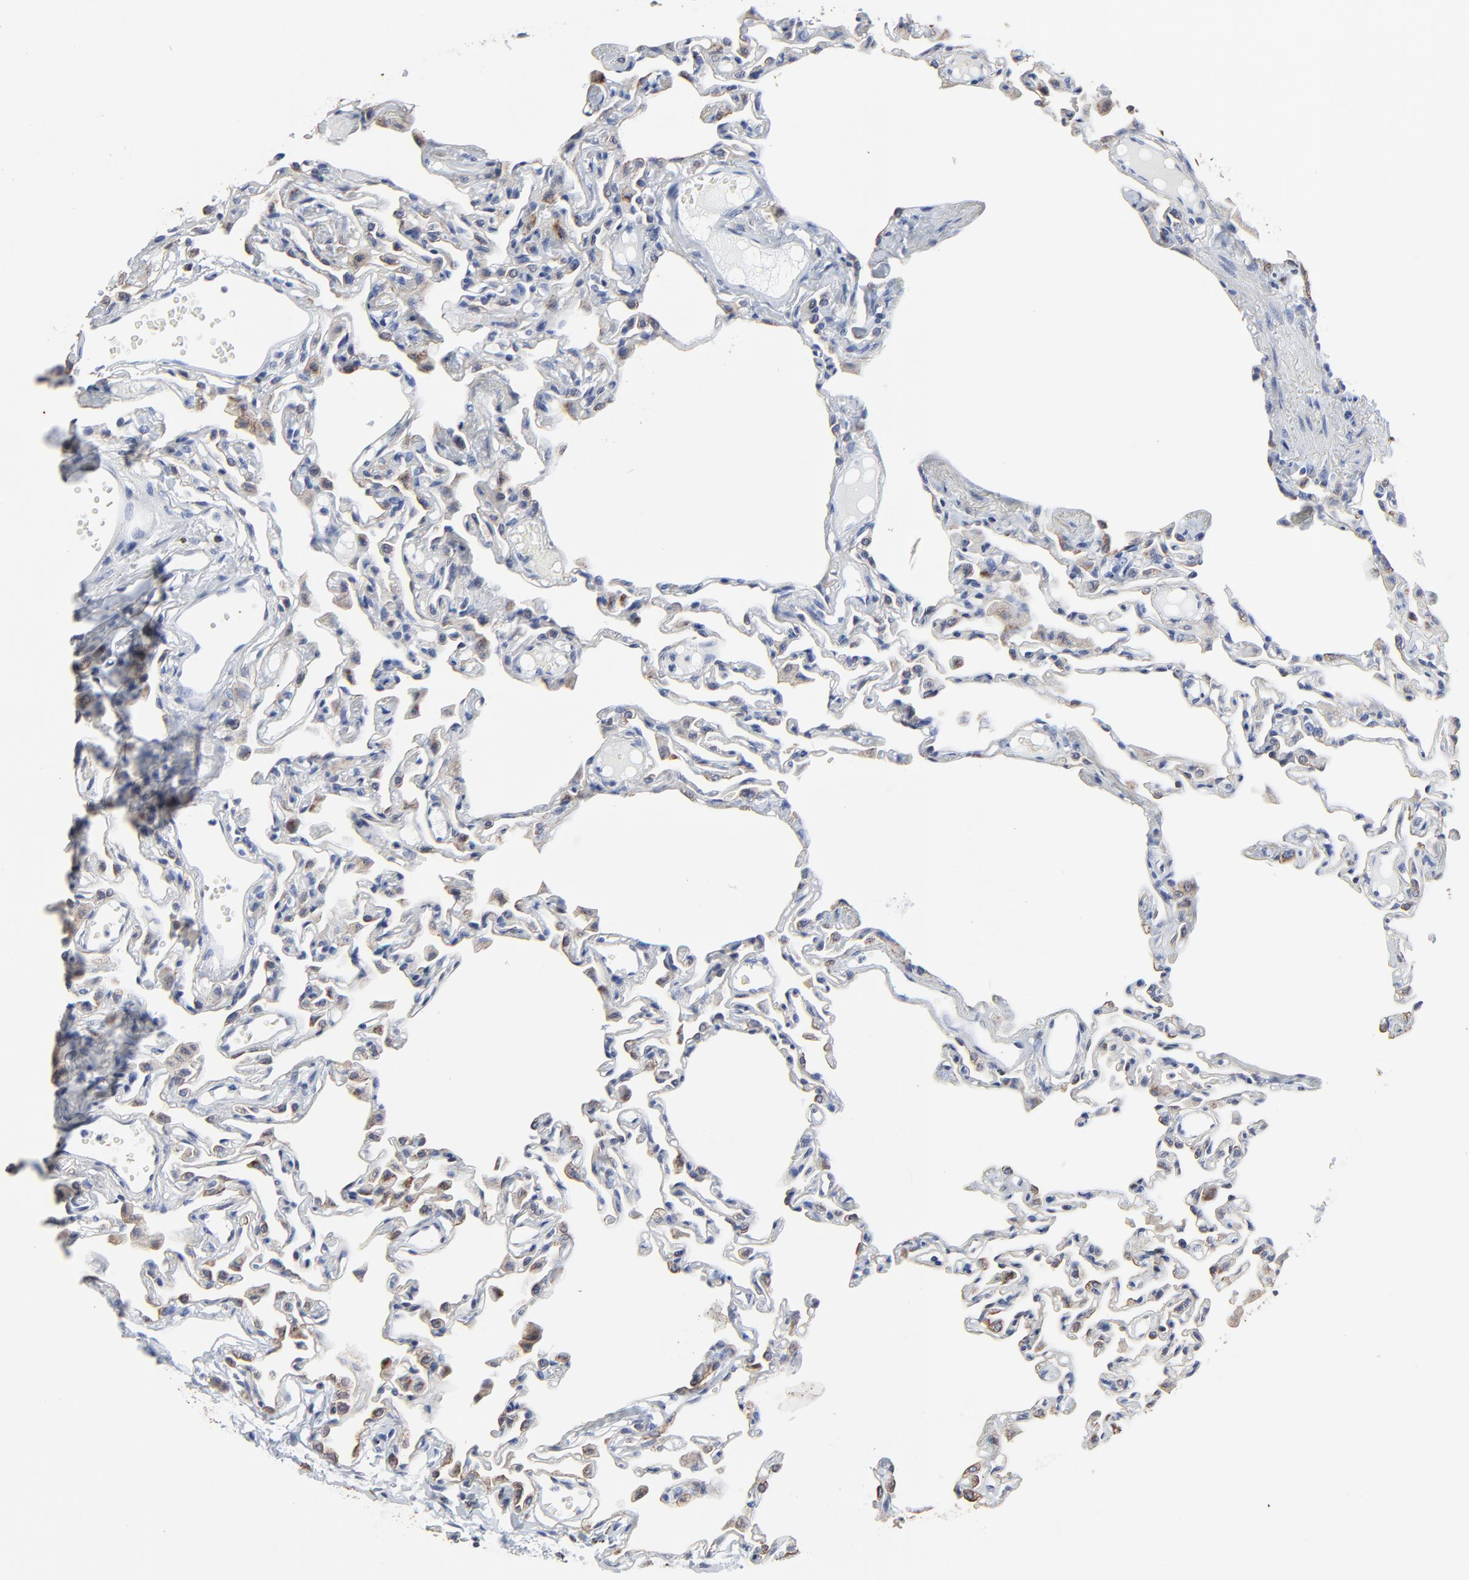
{"staining": {"intensity": "negative", "quantity": "none", "location": "none"}, "tissue": "lung", "cell_type": "Alveolar cells", "image_type": "normal", "snomed": [{"axis": "morphology", "description": "Normal tissue, NOS"}, {"axis": "topography", "description": "Lung"}], "caption": "High magnification brightfield microscopy of normal lung stained with DAB (3,3'-diaminobenzidine) (brown) and counterstained with hematoxylin (blue): alveolar cells show no significant positivity. (Brightfield microscopy of DAB immunohistochemistry at high magnification).", "gene": "LNX1", "patient": {"sex": "female", "age": 49}}